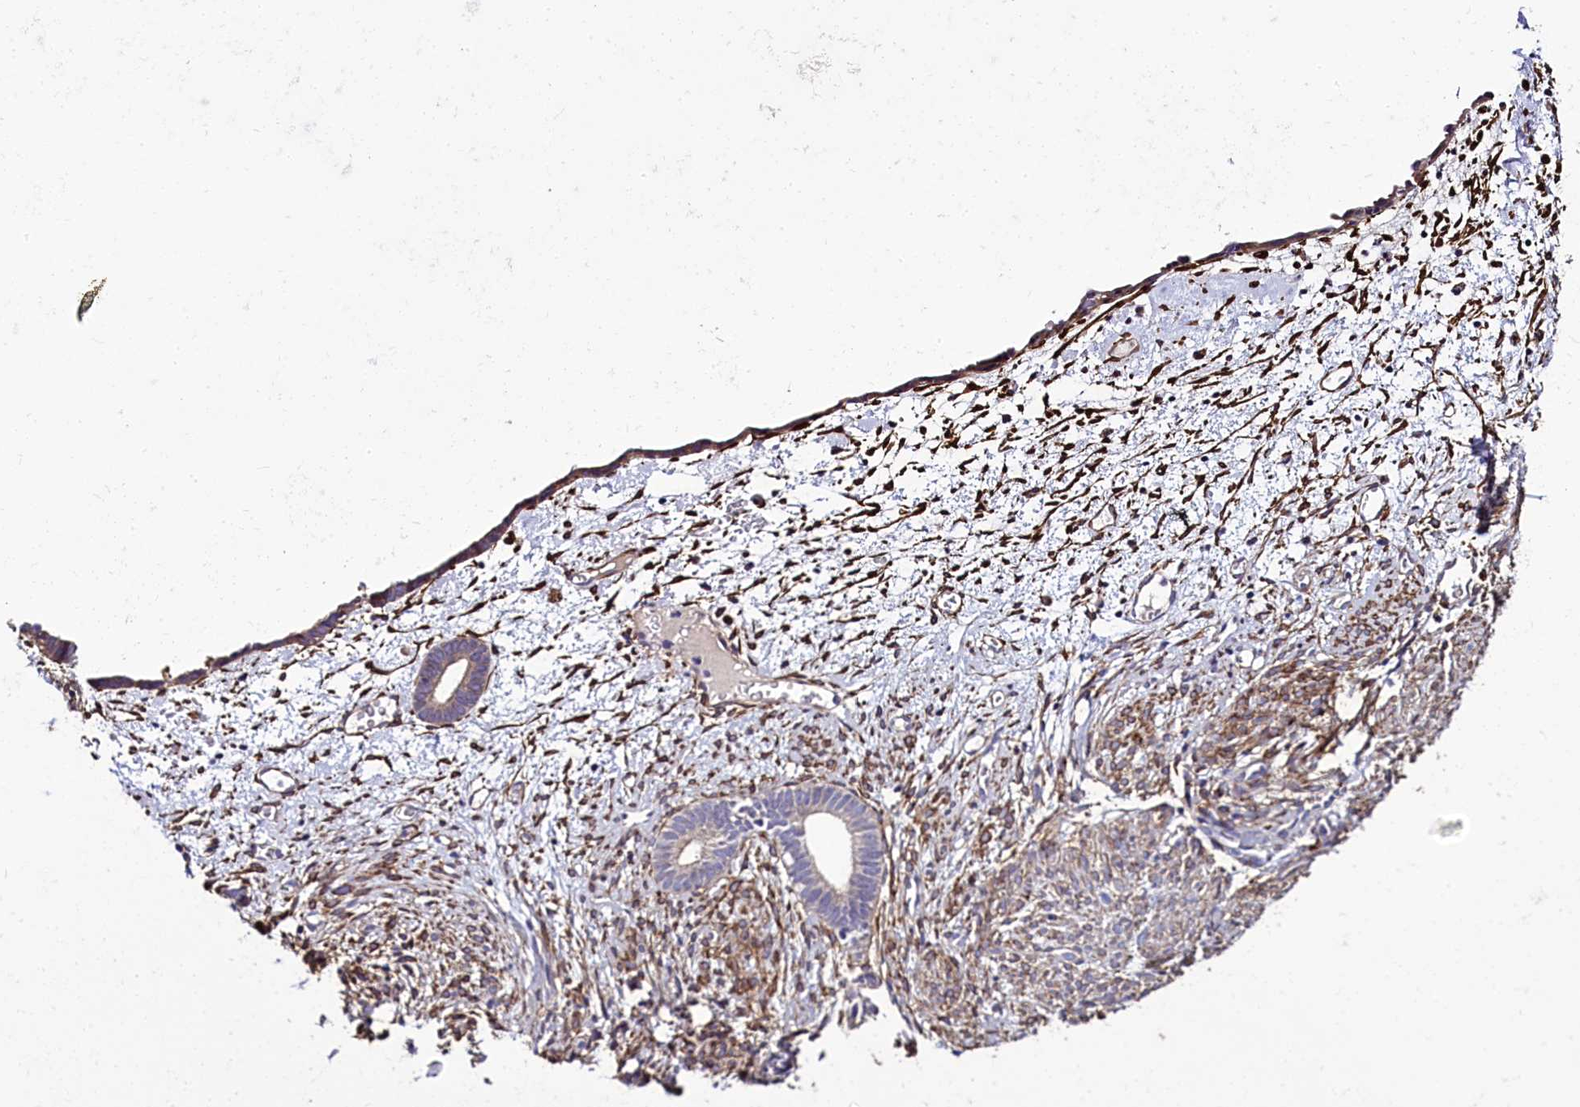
{"staining": {"intensity": "strong", "quantity": ">75%", "location": "cytoplasmic/membranous"}, "tissue": "endometrium", "cell_type": "Cells in endometrial stroma", "image_type": "normal", "snomed": [{"axis": "morphology", "description": "Normal tissue, NOS"}, {"axis": "morphology", "description": "Adenocarcinoma, NOS"}, {"axis": "topography", "description": "Endometrium"}], "caption": "Cells in endometrial stroma reveal strong cytoplasmic/membranous staining in approximately >75% of cells in benign endometrium. The staining is performed using DAB brown chromogen to label protein expression. The nuclei are counter-stained blue using hematoxylin.", "gene": "MRC2", "patient": {"sex": "female", "age": 57}}